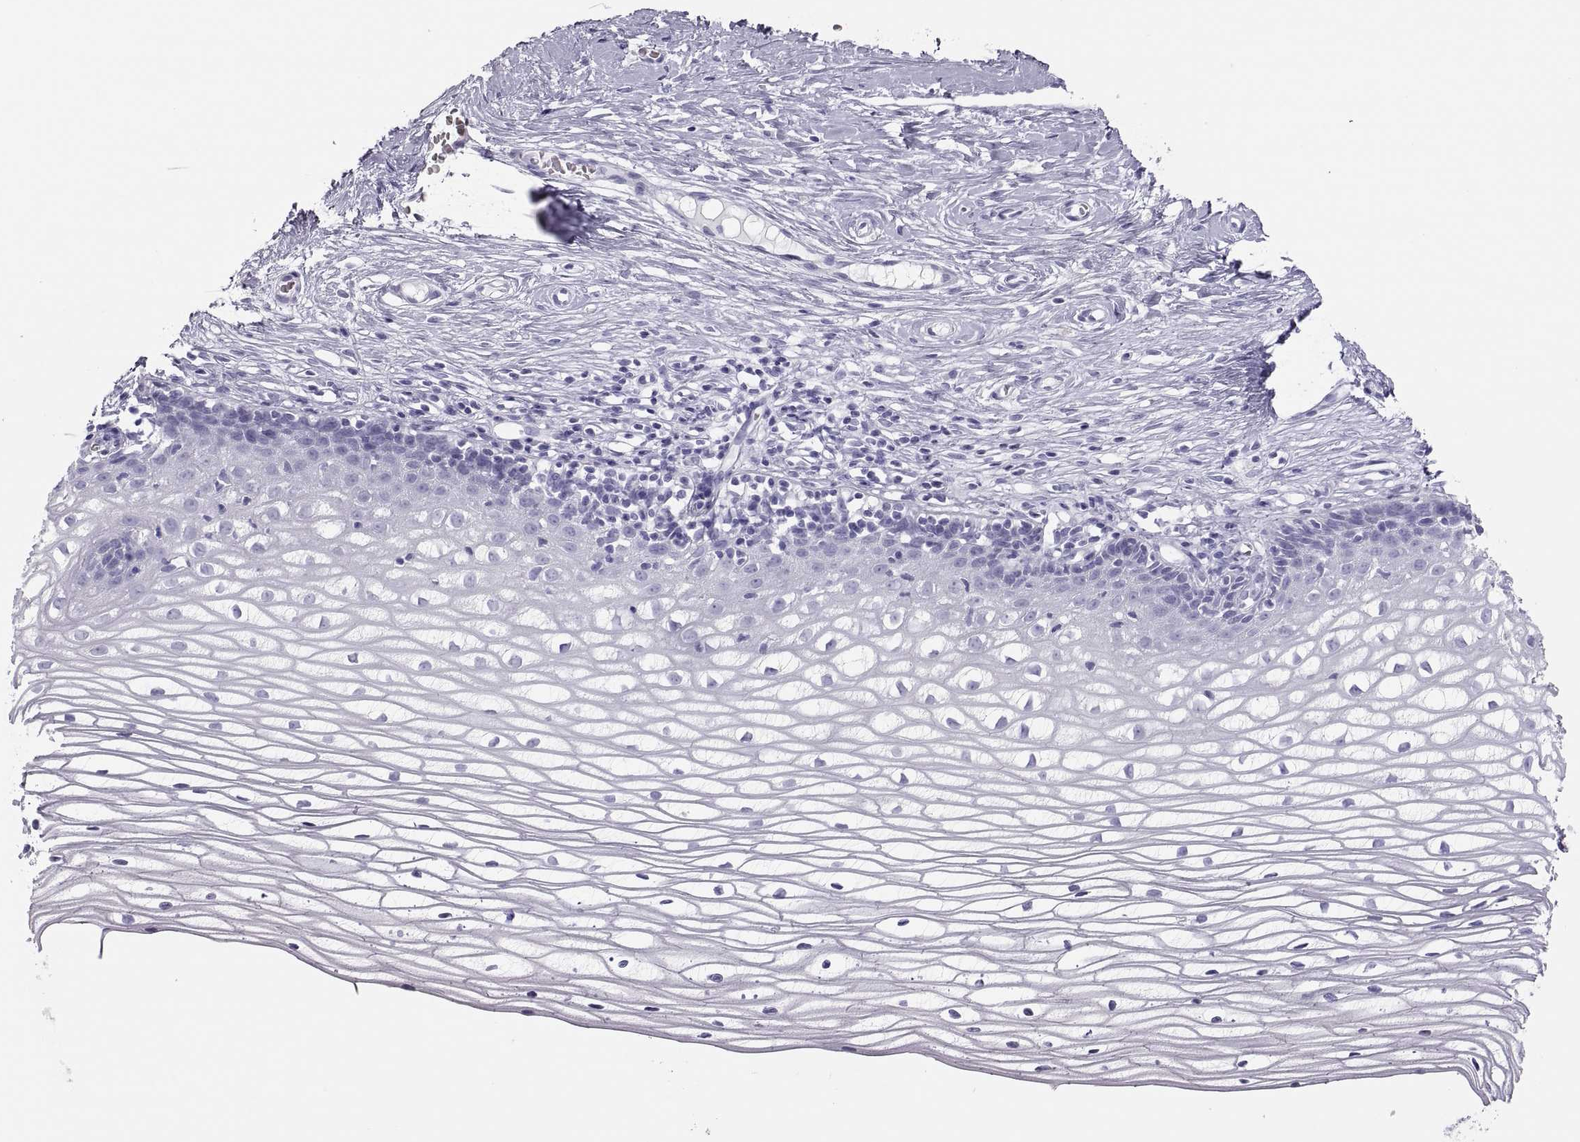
{"staining": {"intensity": "negative", "quantity": "none", "location": "none"}, "tissue": "cervix", "cell_type": "Glandular cells", "image_type": "normal", "snomed": [{"axis": "morphology", "description": "Normal tissue, NOS"}, {"axis": "topography", "description": "Cervix"}], "caption": "An image of cervix stained for a protein exhibits no brown staining in glandular cells. Brightfield microscopy of IHC stained with DAB (3,3'-diaminobenzidine) (brown) and hematoxylin (blue), captured at high magnification.", "gene": "SEMG1", "patient": {"sex": "female", "age": 40}}